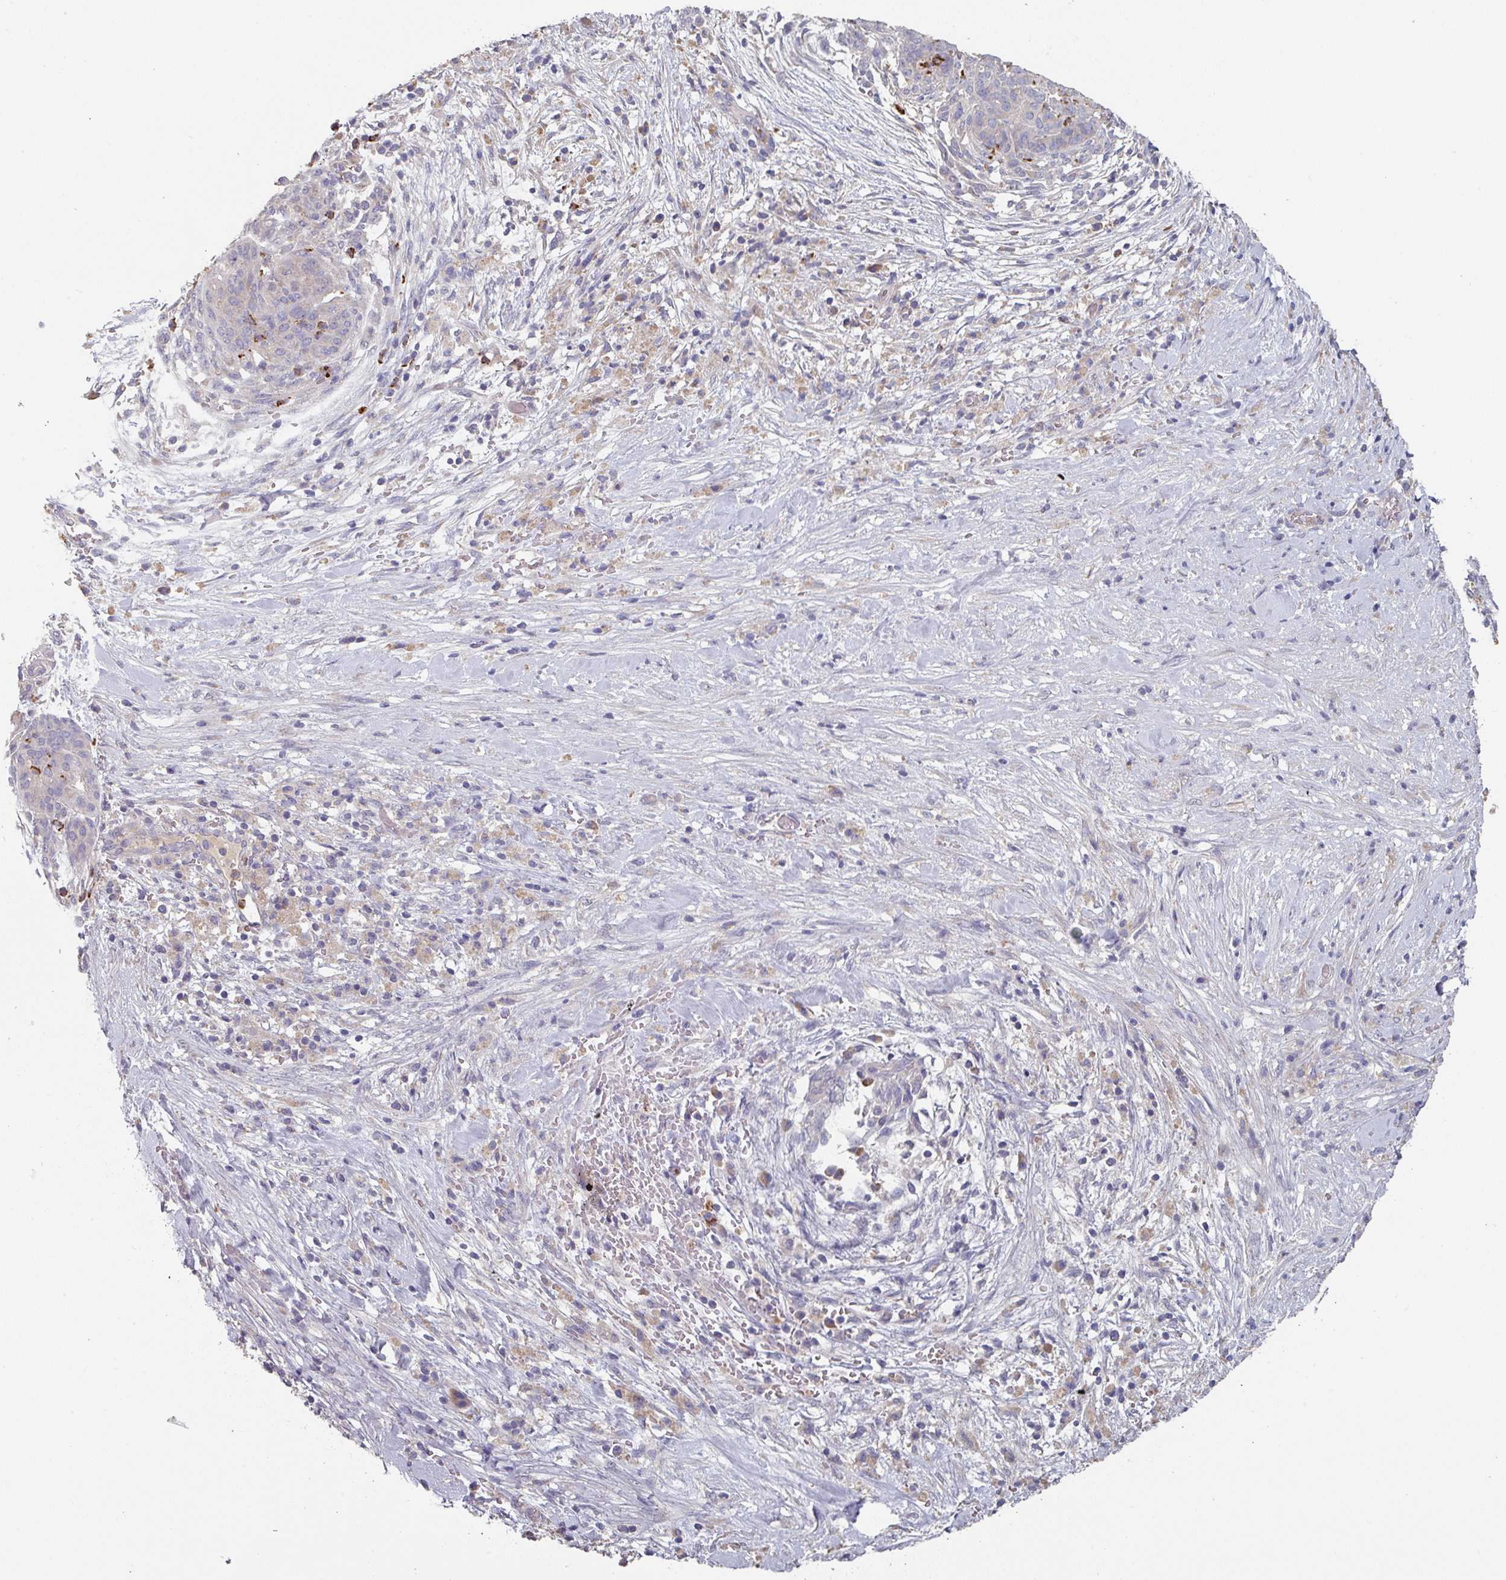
{"staining": {"intensity": "negative", "quantity": "none", "location": "none"}, "tissue": "pancreatic cancer", "cell_type": "Tumor cells", "image_type": "cancer", "snomed": [{"axis": "morphology", "description": "Adenocarcinoma, NOS"}, {"axis": "topography", "description": "Pancreas"}], "caption": "A micrograph of human pancreatic adenocarcinoma is negative for staining in tumor cells. (DAB IHC visualized using brightfield microscopy, high magnification).", "gene": "PRAMEF8", "patient": {"sex": "male", "age": 44}}